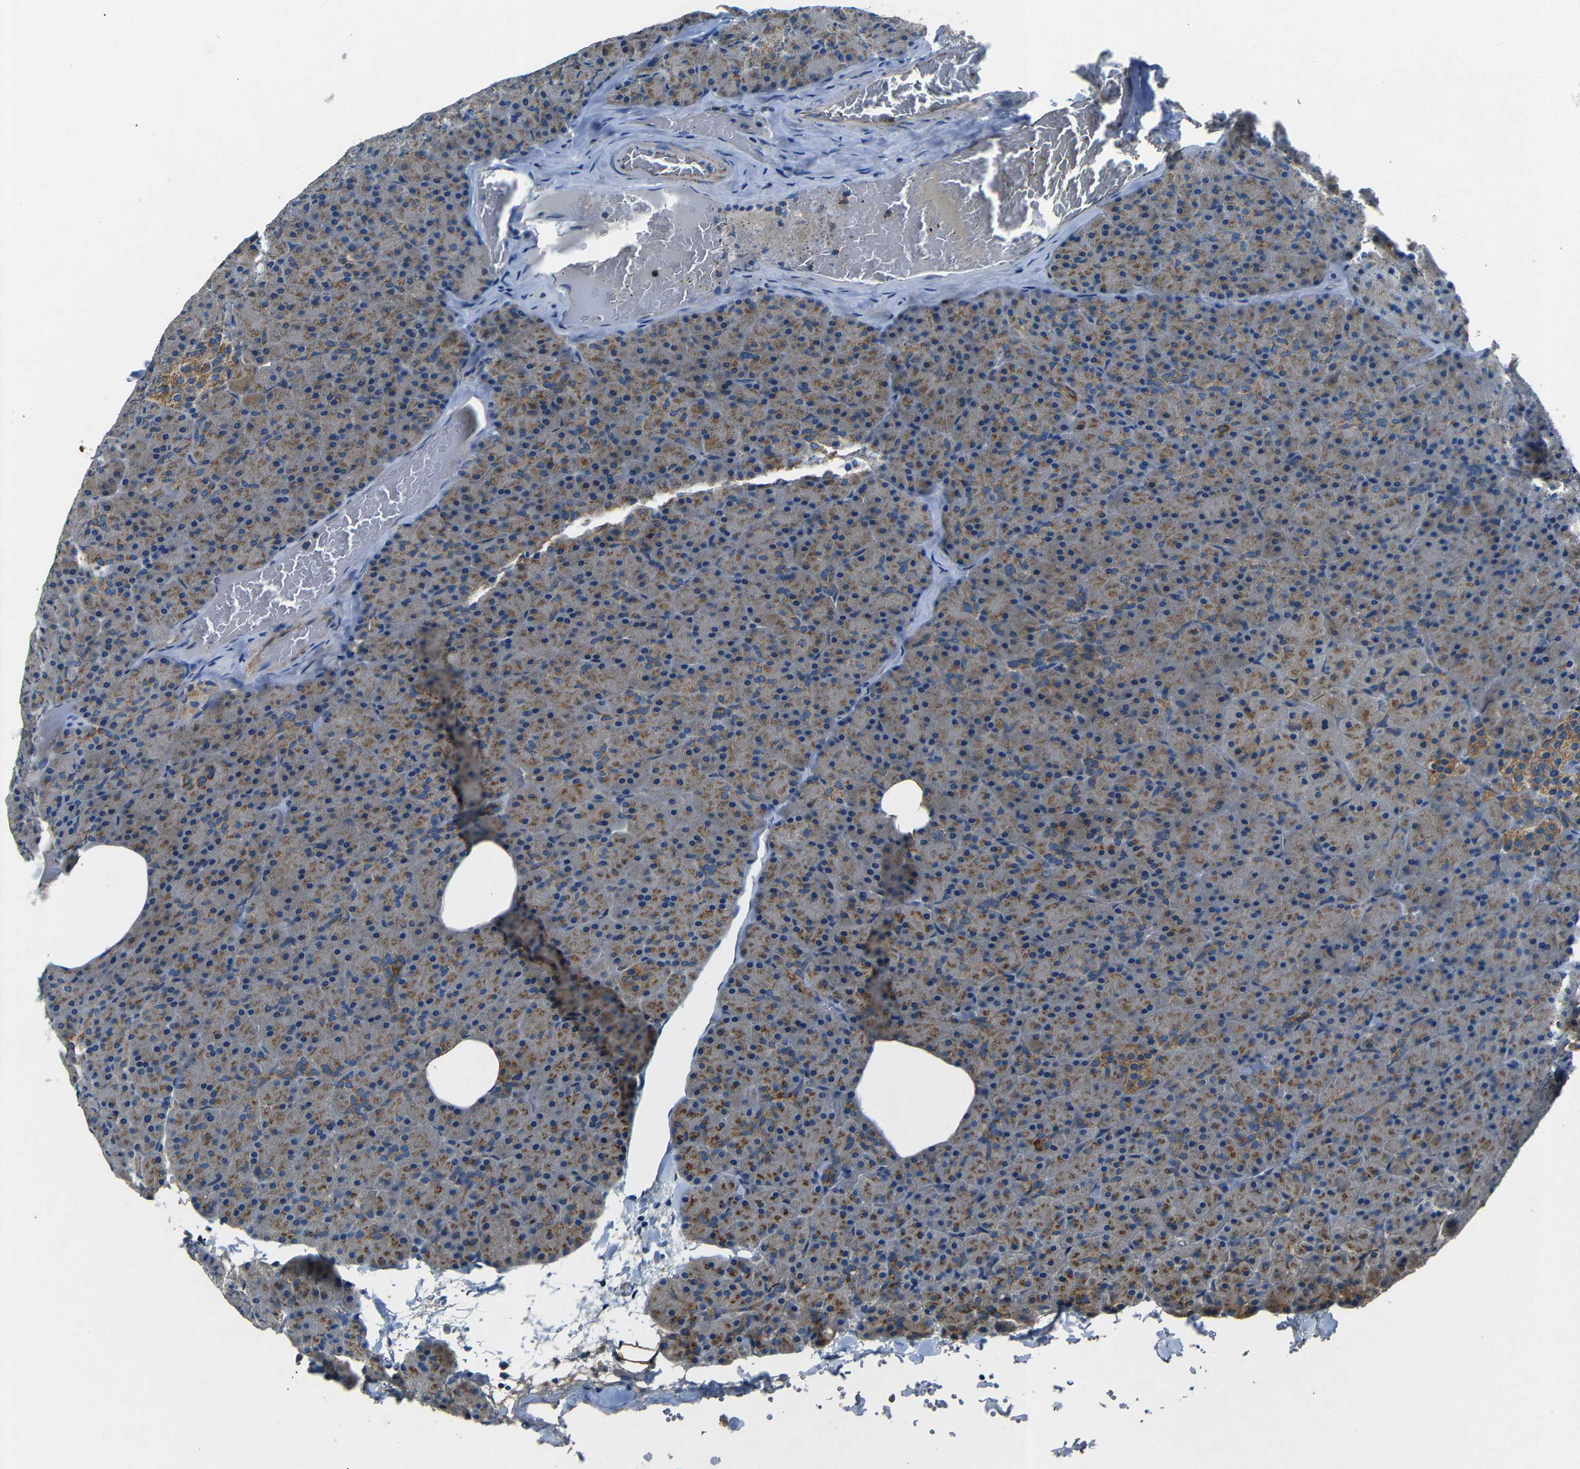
{"staining": {"intensity": "moderate", "quantity": ">75%", "location": "cytoplasmic/membranous"}, "tissue": "pancreas", "cell_type": "Exocrine glandular cells", "image_type": "normal", "snomed": [{"axis": "morphology", "description": "Normal tissue, NOS"}, {"axis": "topography", "description": "Pancreas"}], "caption": "Immunohistochemical staining of unremarkable human pancreas demonstrates >75% levels of moderate cytoplasmic/membranous protein positivity in approximately >75% of exocrine glandular cells. (DAB (3,3'-diaminobenzidine) IHC, brown staining for protein, blue staining for nuclei).", "gene": "NETO2", "patient": {"sex": "female", "age": 35}}